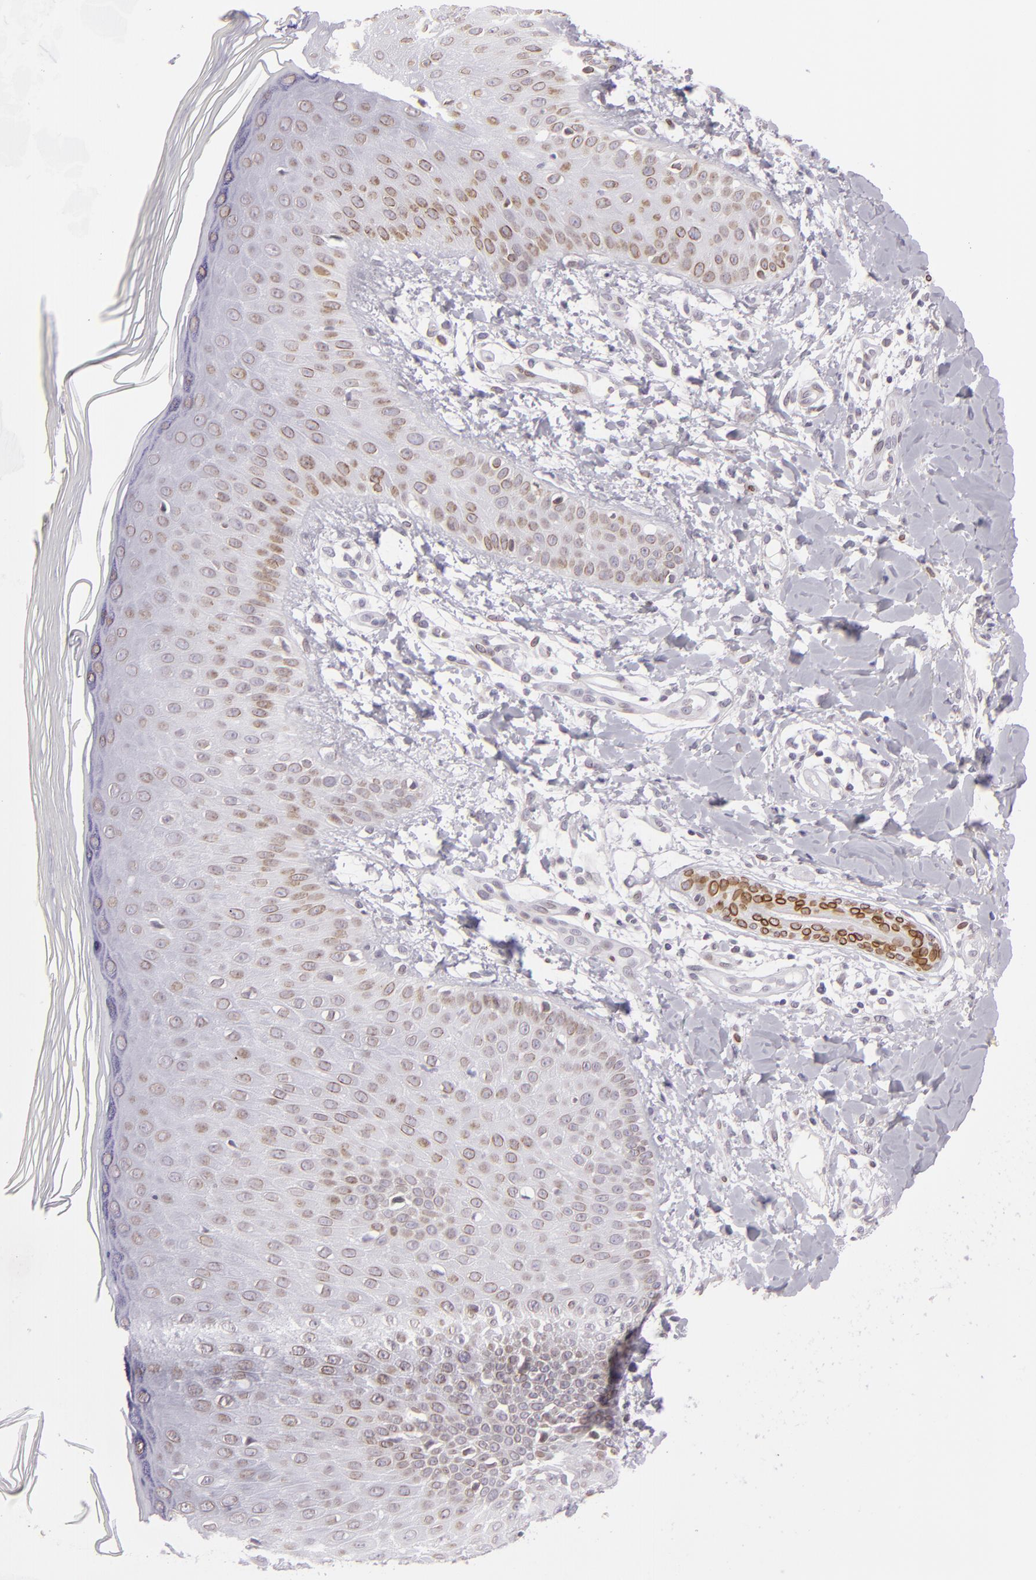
{"staining": {"intensity": "strong", "quantity": ">75%", "location": "nuclear"}, "tissue": "skin", "cell_type": "Epidermal cells", "image_type": "normal", "snomed": [{"axis": "morphology", "description": "Normal tissue, NOS"}, {"axis": "morphology", "description": "Inflammation, NOS"}, {"axis": "topography", "description": "Soft tissue"}, {"axis": "topography", "description": "Anal"}], "caption": "This is an image of immunohistochemistry (IHC) staining of normal skin, which shows strong positivity in the nuclear of epidermal cells.", "gene": "EMD", "patient": {"sex": "female", "age": 15}}